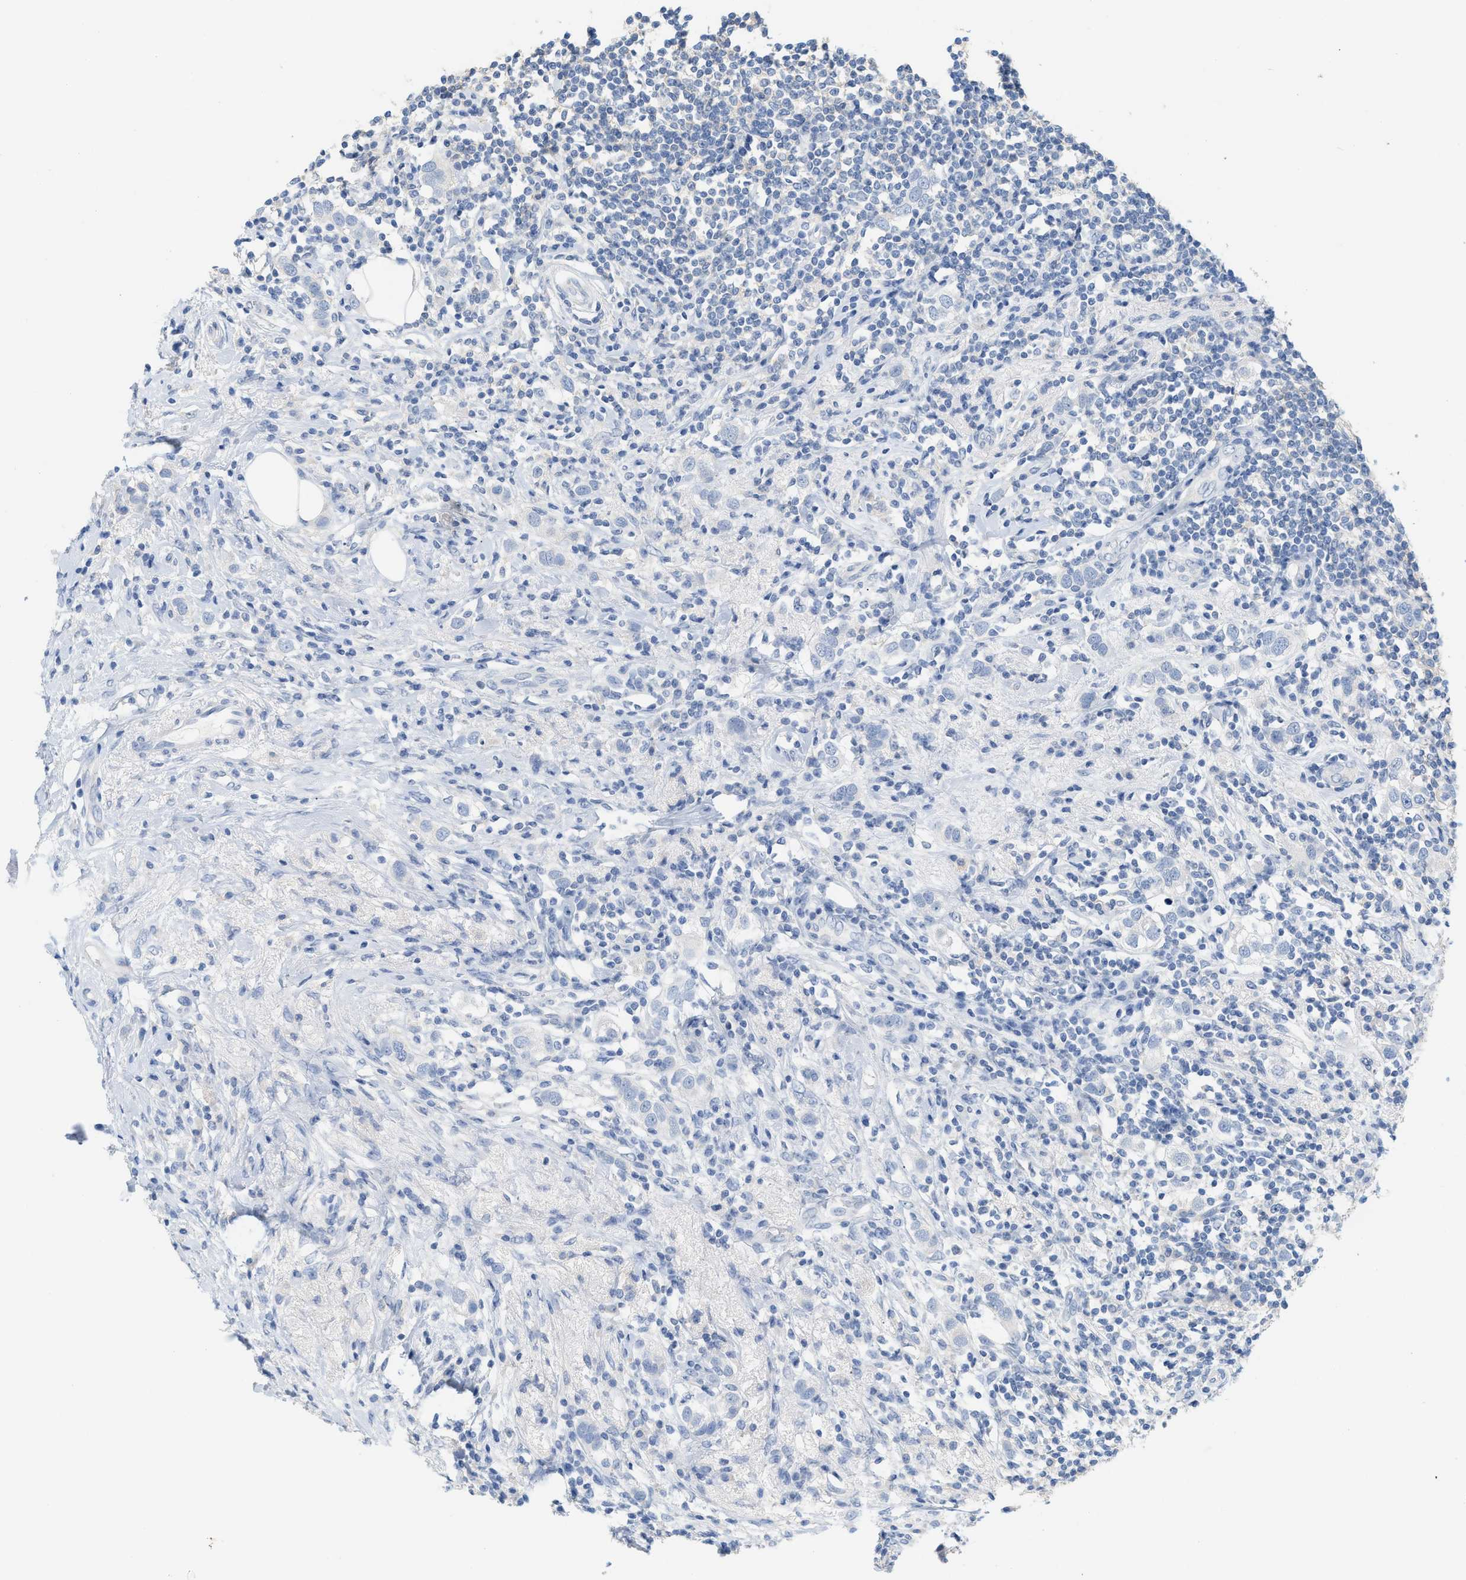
{"staining": {"intensity": "negative", "quantity": "none", "location": "none"}, "tissue": "breast cancer", "cell_type": "Tumor cells", "image_type": "cancer", "snomed": [{"axis": "morphology", "description": "Duct carcinoma"}, {"axis": "topography", "description": "Breast"}], "caption": "High magnification brightfield microscopy of breast cancer (intraductal carcinoma) stained with DAB (brown) and counterstained with hematoxylin (blue): tumor cells show no significant expression. (Brightfield microscopy of DAB IHC at high magnification).", "gene": "PAPPA", "patient": {"sex": "female", "age": 50}}